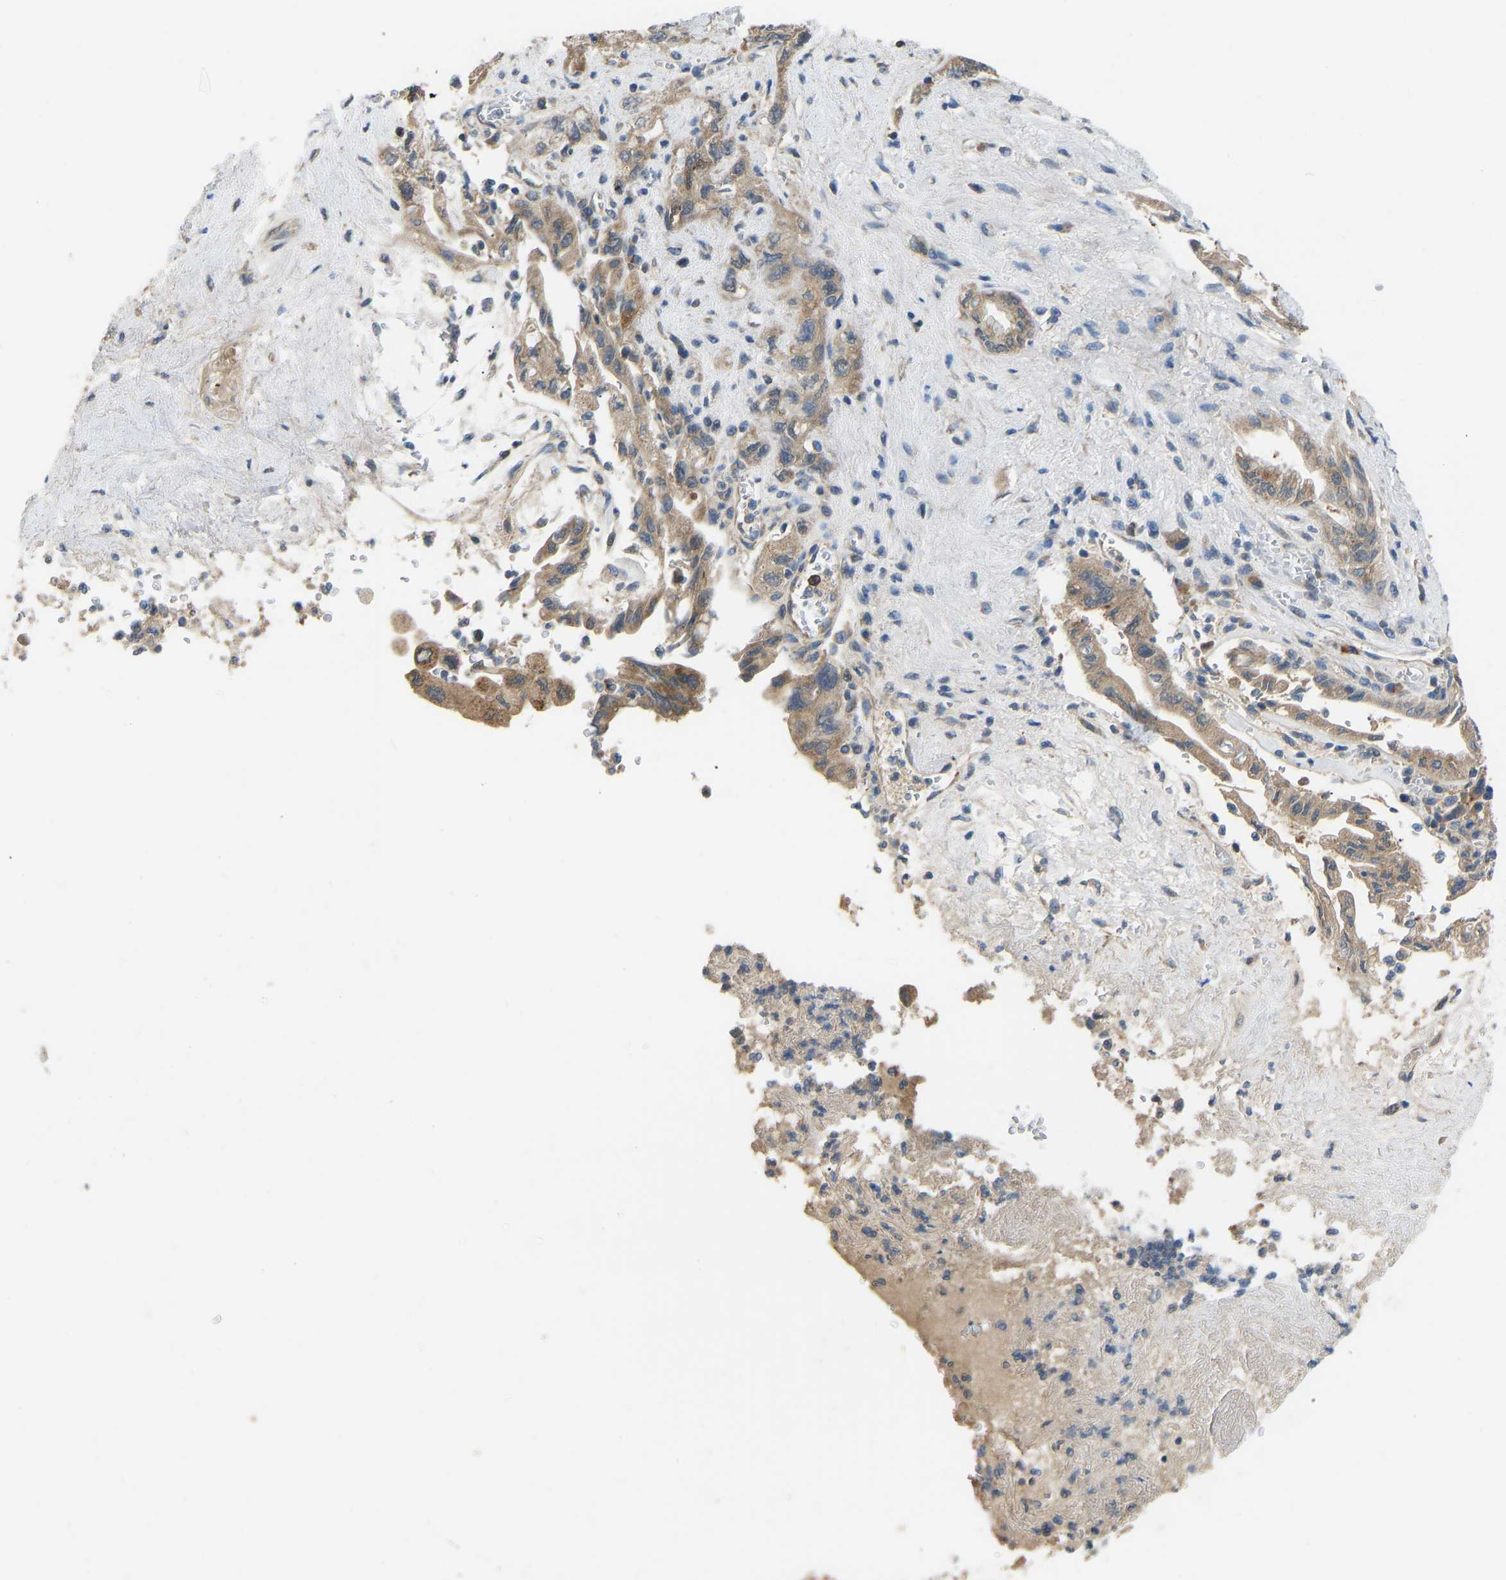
{"staining": {"intensity": "weak", "quantity": ">75%", "location": "cytoplasmic/membranous"}, "tissue": "pancreatic cancer", "cell_type": "Tumor cells", "image_type": "cancer", "snomed": [{"axis": "morphology", "description": "Adenocarcinoma, NOS"}, {"axis": "topography", "description": "Pancreas"}], "caption": "Pancreatic cancer (adenocarcinoma) stained with immunohistochemistry (IHC) displays weak cytoplasmic/membranous staining in about >75% of tumor cells.", "gene": "RBP1", "patient": {"sex": "female", "age": 73}}